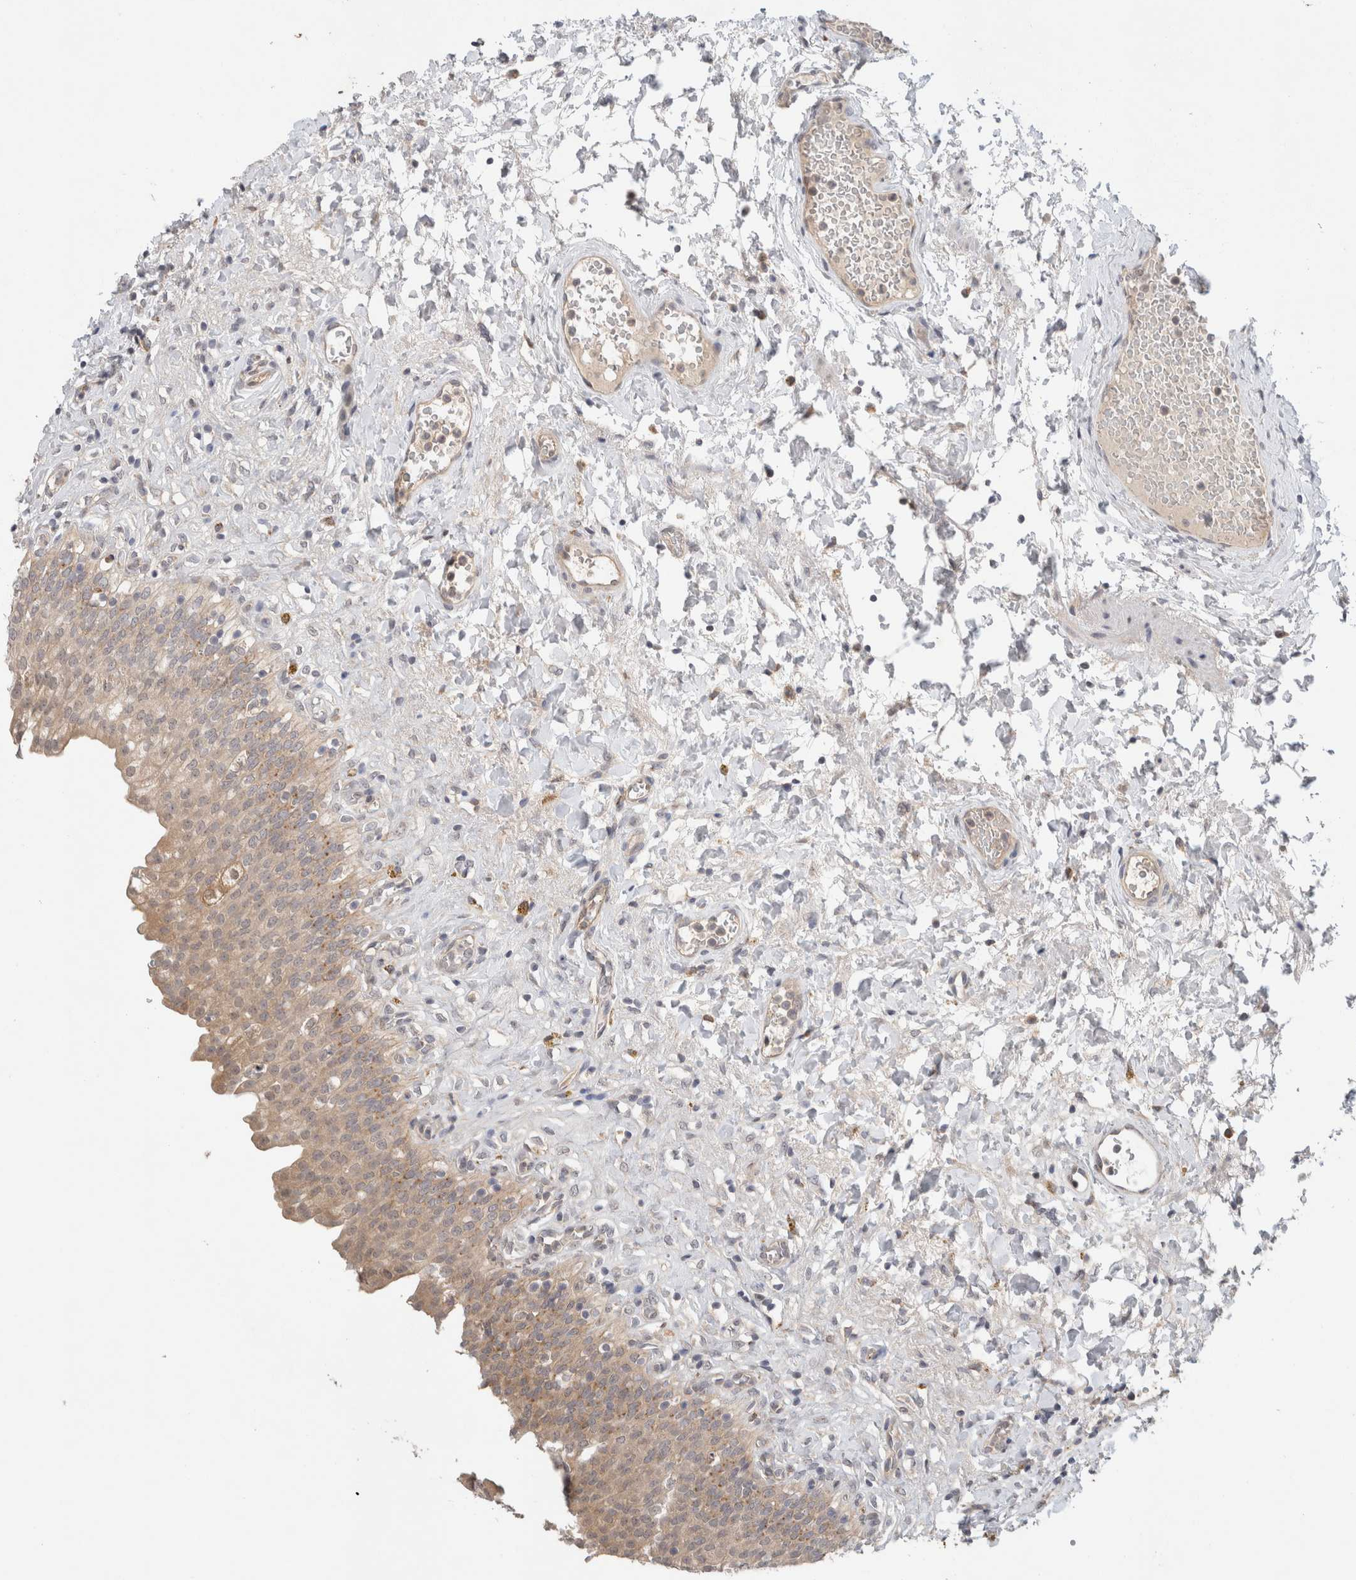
{"staining": {"intensity": "moderate", "quantity": ">75%", "location": "cytoplasmic/membranous"}, "tissue": "urinary bladder", "cell_type": "Urothelial cells", "image_type": "normal", "snomed": [{"axis": "morphology", "description": "Urothelial carcinoma, High grade"}, {"axis": "topography", "description": "Urinary bladder"}], "caption": "Urothelial cells demonstrate medium levels of moderate cytoplasmic/membranous staining in approximately >75% of cells in benign human urinary bladder.", "gene": "SGK1", "patient": {"sex": "male", "age": 46}}